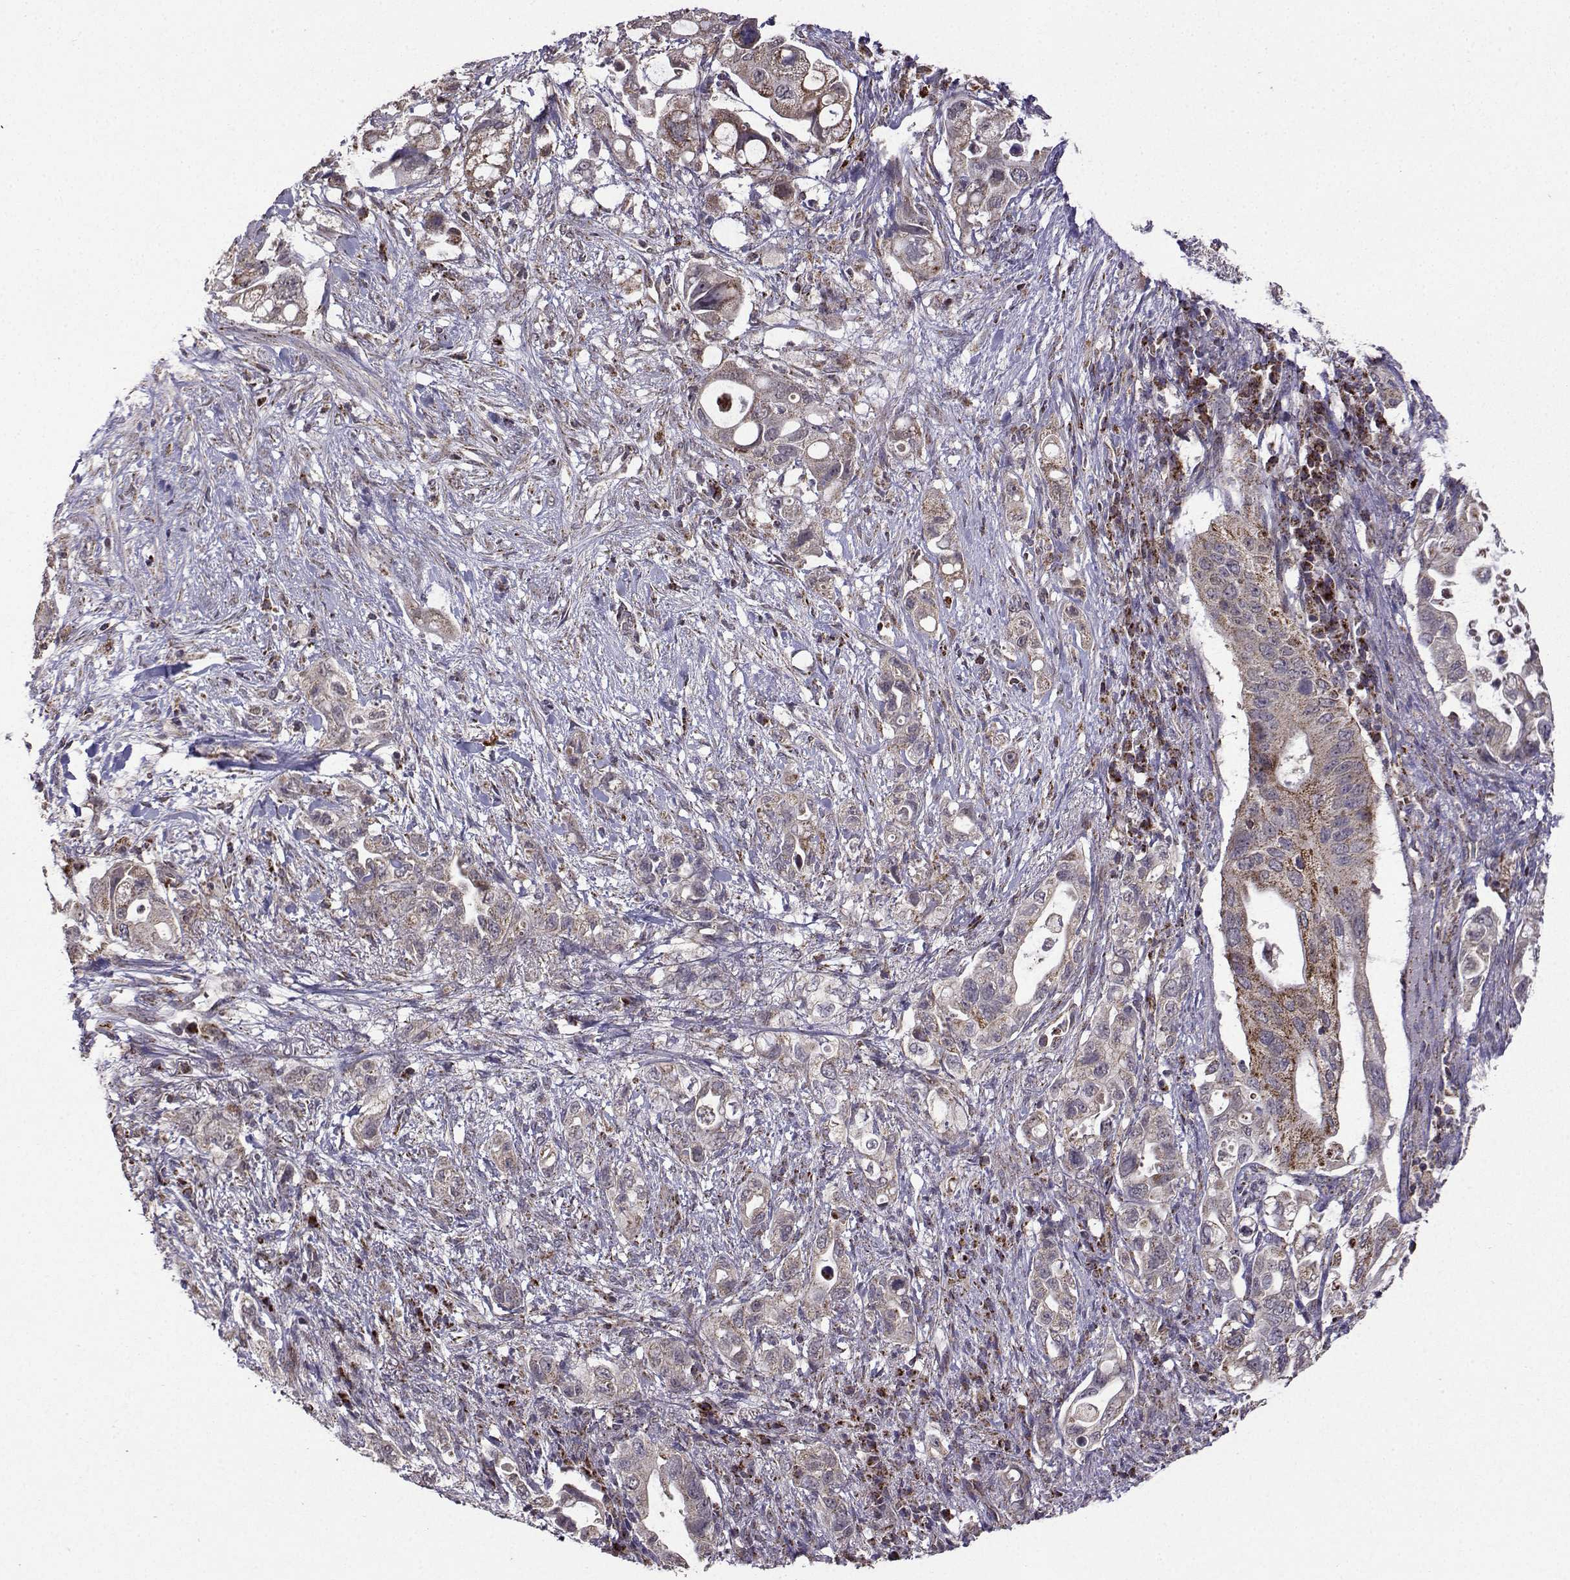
{"staining": {"intensity": "strong", "quantity": "<25%", "location": "cytoplasmic/membranous"}, "tissue": "pancreatic cancer", "cell_type": "Tumor cells", "image_type": "cancer", "snomed": [{"axis": "morphology", "description": "Adenocarcinoma, NOS"}, {"axis": "topography", "description": "Pancreas"}], "caption": "IHC micrograph of neoplastic tissue: human pancreatic cancer stained using immunohistochemistry reveals medium levels of strong protein expression localized specifically in the cytoplasmic/membranous of tumor cells, appearing as a cytoplasmic/membranous brown color.", "gene": "TAB2", "patient": {"sex": "female", "age": 72}}